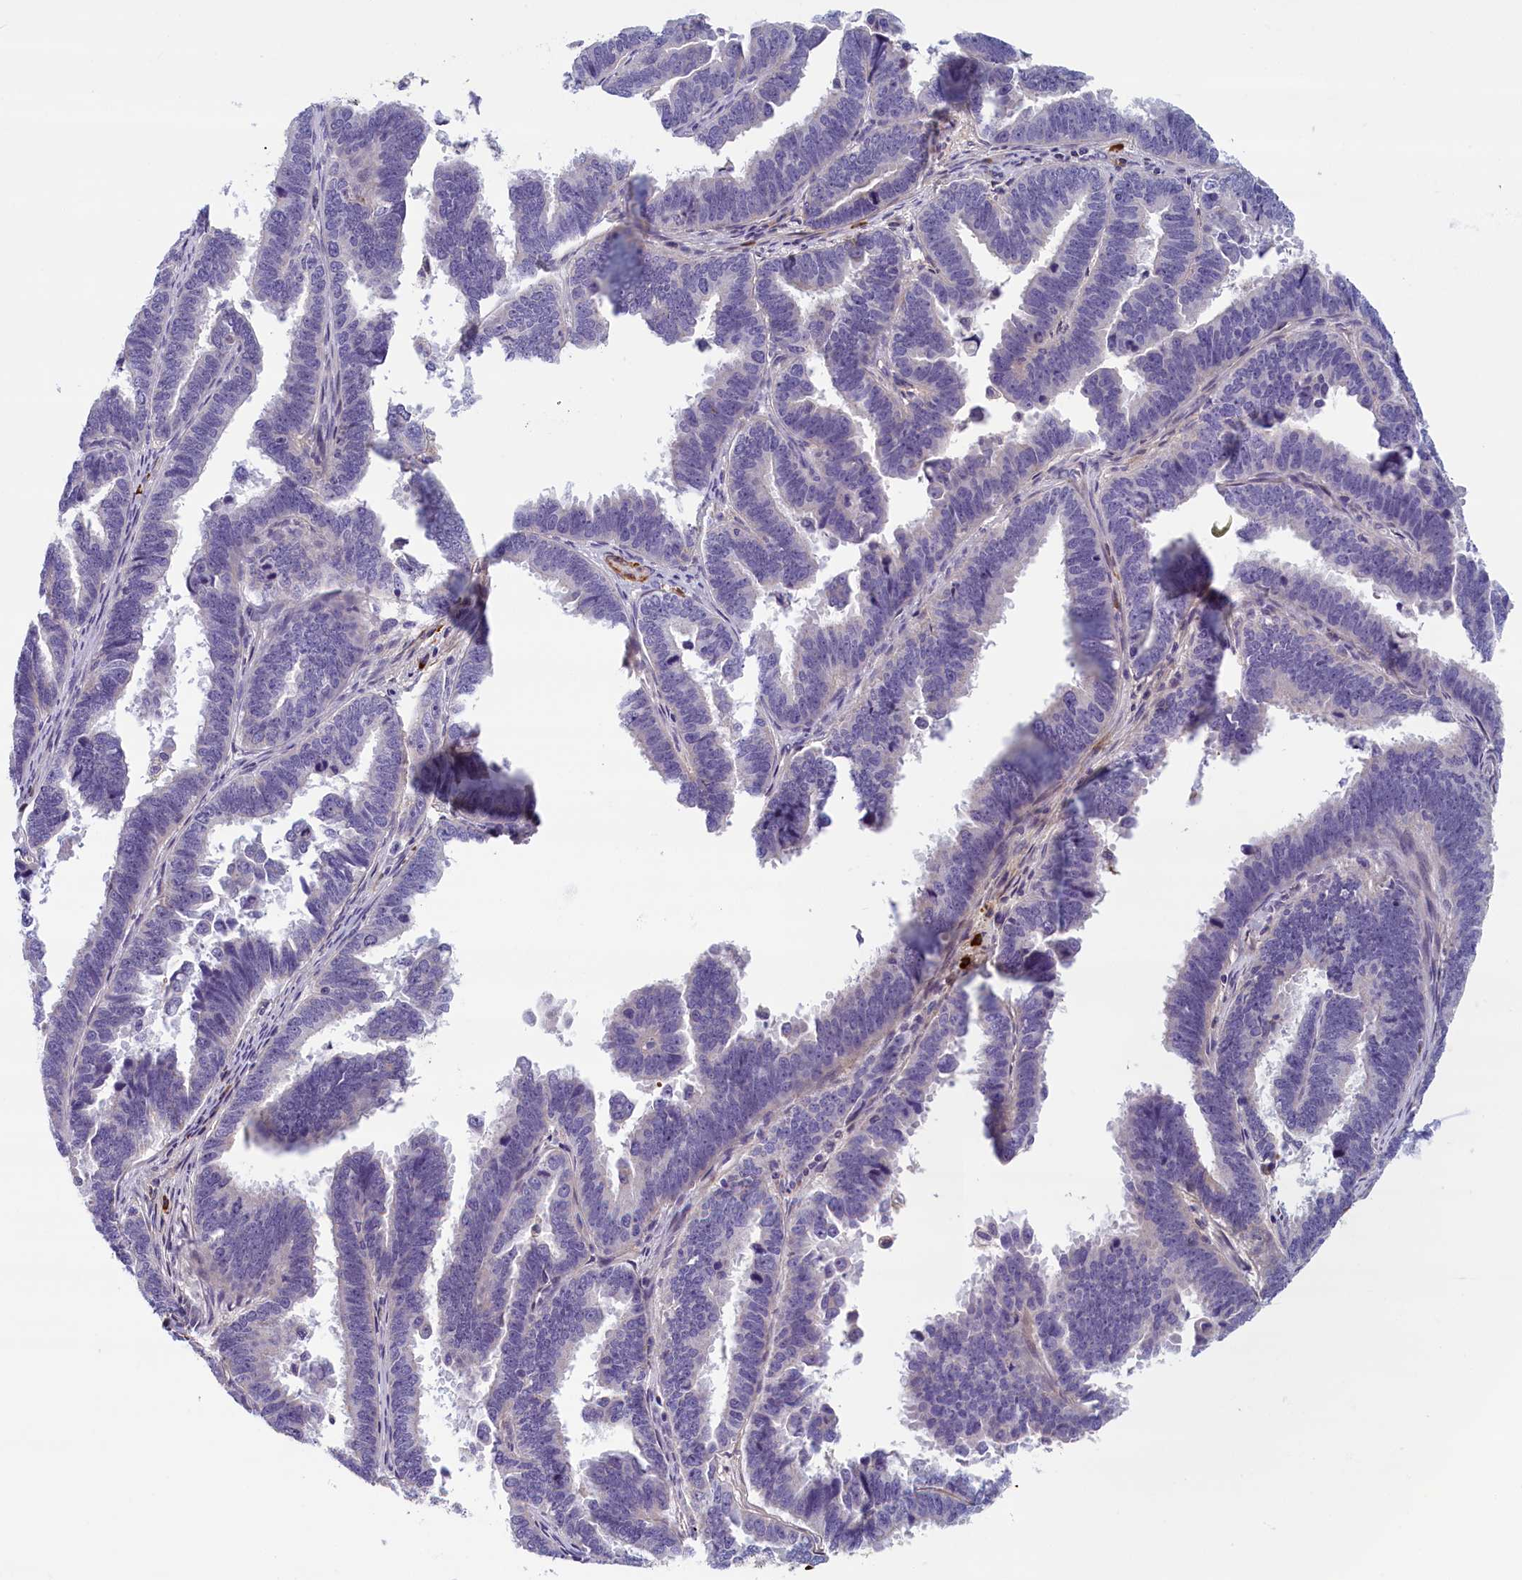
{"staining": {"intensity": "negative", "quantity": "none", "location": "none"}, "tissue": "endometrial cancer", "cell_type": "Tumor cells", "image_type": "cancer", "snomed": [{"axis": "morphology", "description": "Adenocarcinoma, NOS"}, {"axis": "topography", "description": "Endometrium"}], "caption": "IHC histopathology image of neoplastic tissue: endometrial cancer (adenocarcinoma) stained with DAB (3,3'-diaminobenzidine) reveals no significant protein staining in tumor cells. The staining is performed using DAB brown chromogen with nuclei counter-stained in using hematoxylin.", "gene": "BCL2L13", "patient": {"sex": "female", "age": 75}}